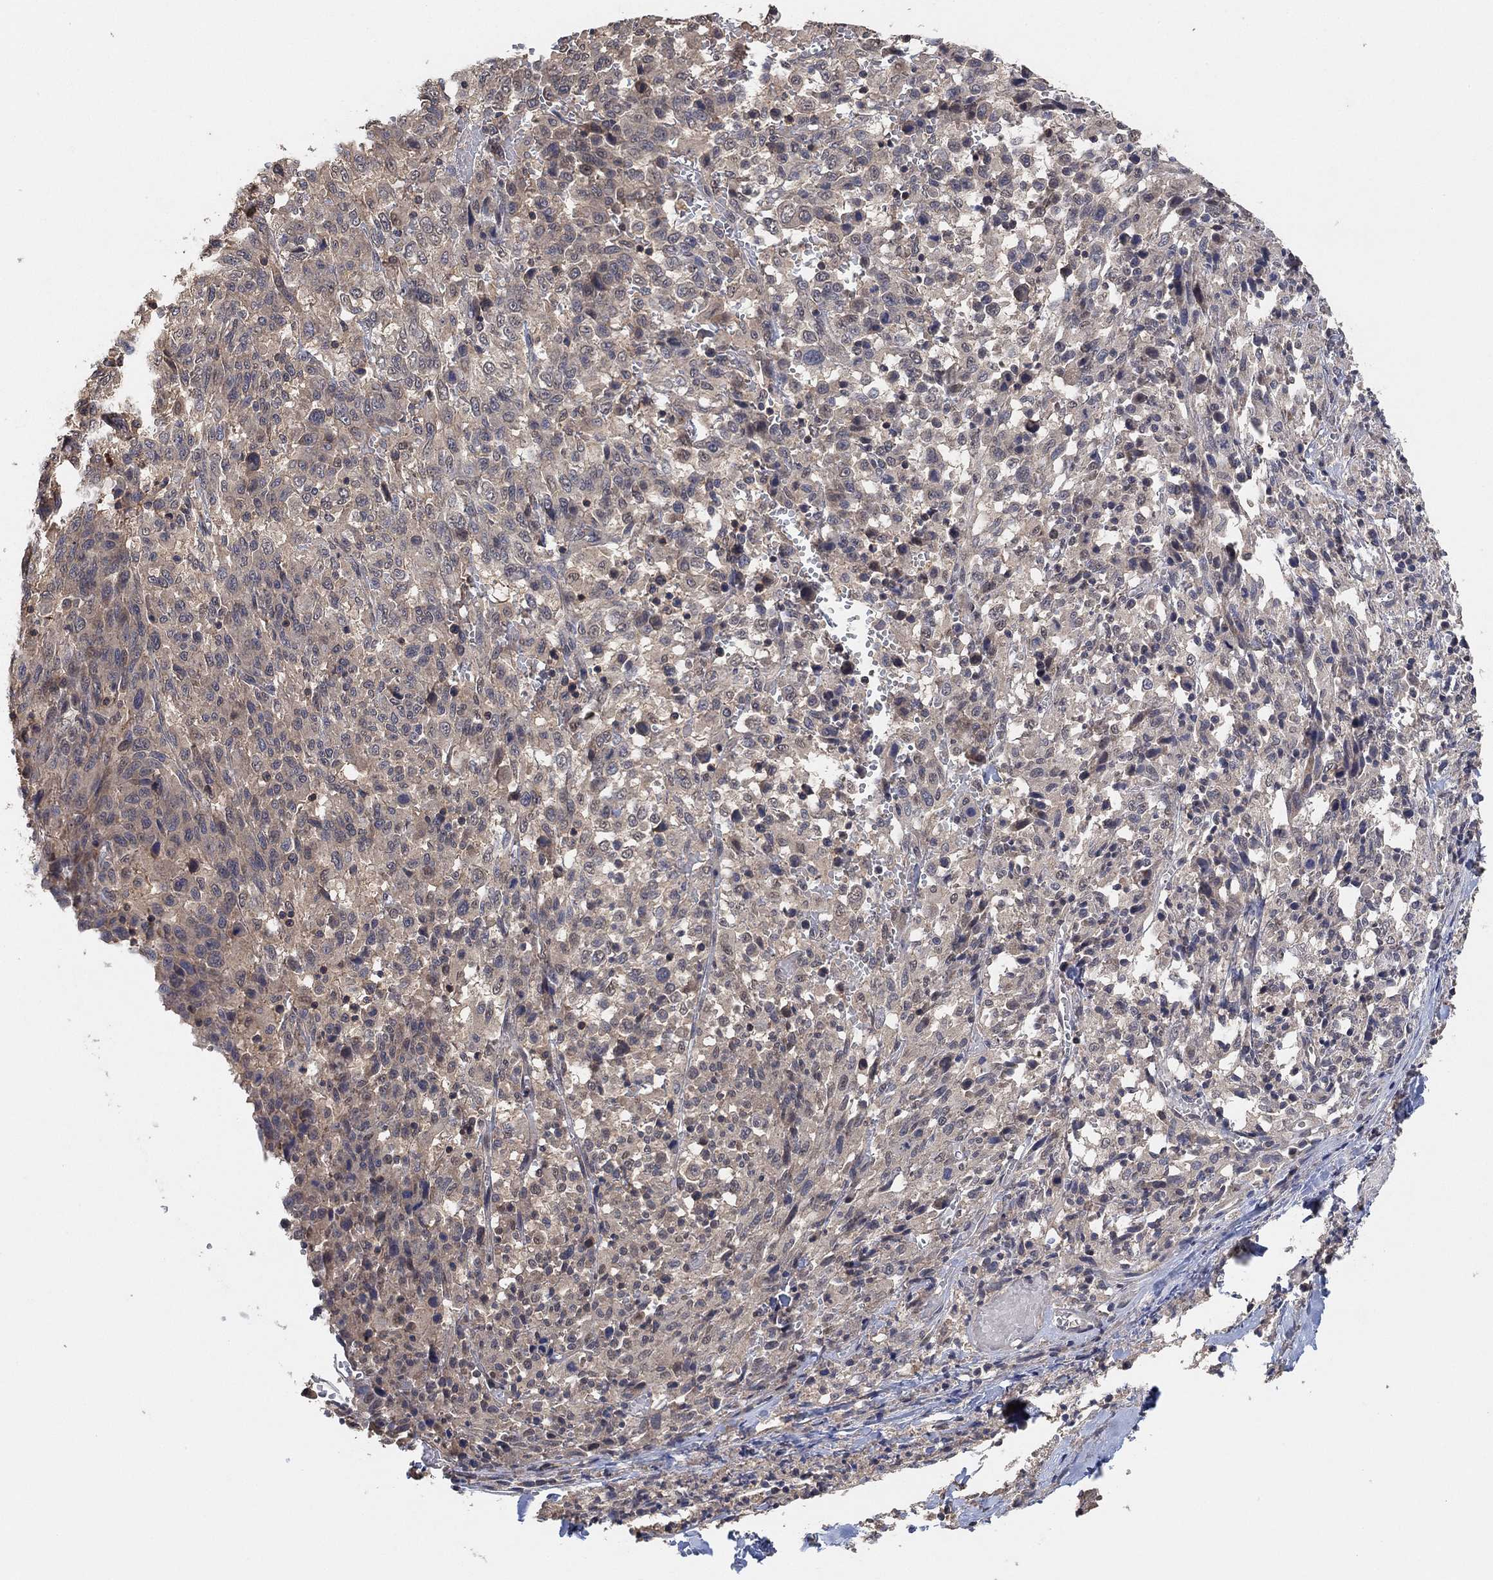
{"staining": {"intensity": "negative", "quantity": "none", "location": "none"}, "tissue": "melanoma", "cell_type": "Tumor cells", "image_type": "cancer", "snomed": [{"axis": "morphology", "description": "Malignant melanoma, NOS"}, {"axis": "topography", "description": "Skin"}], "caption": "There is no significant positivity in tumor cells of malignant melanoma. The staining is performed using DAB (3,3'-diaminobenzidine) brown chromogen with nuclei counter-stained in using hematoxylin.", "gene": "CCDC43", "patient": {"sex": "female", "age": 91}}